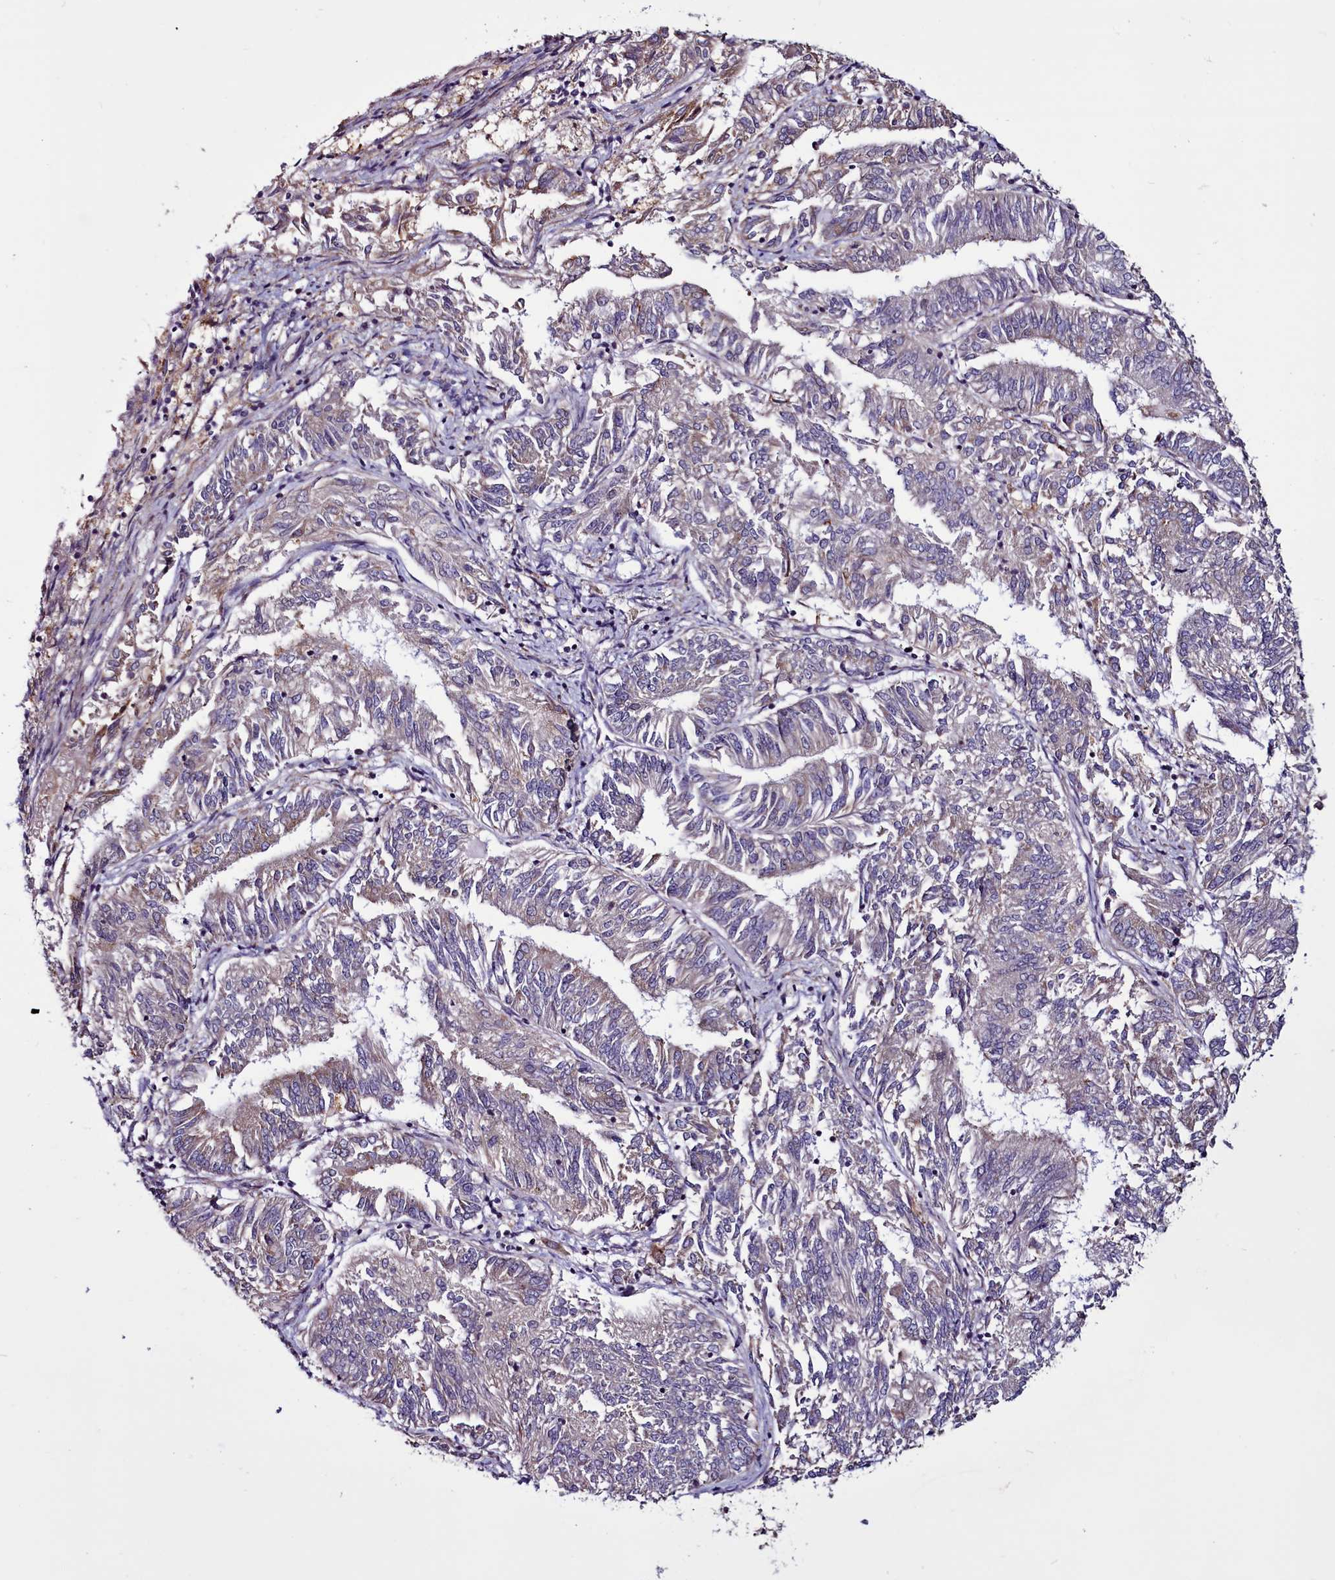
{"staining": {"intensity": "weak", "quantity": "<25%", "location": "cytoplasmic/membranous"}, "tissue": "endometrial cancer", "cell_type": "Tumor cells", "image_type": "cancer", "snomed": [{"axis": "morphology", "description": "Adenocarcinoma, NOS"}, {"axis": "topography", "description": "Endometrium"}], "caption": "Endometrial adenocarcinoma was stained to show a protein in brown. There is no significant expression in tumor cells.", "gene": "MCRIP1", "patient": {"sex": "female", "age": 58}}